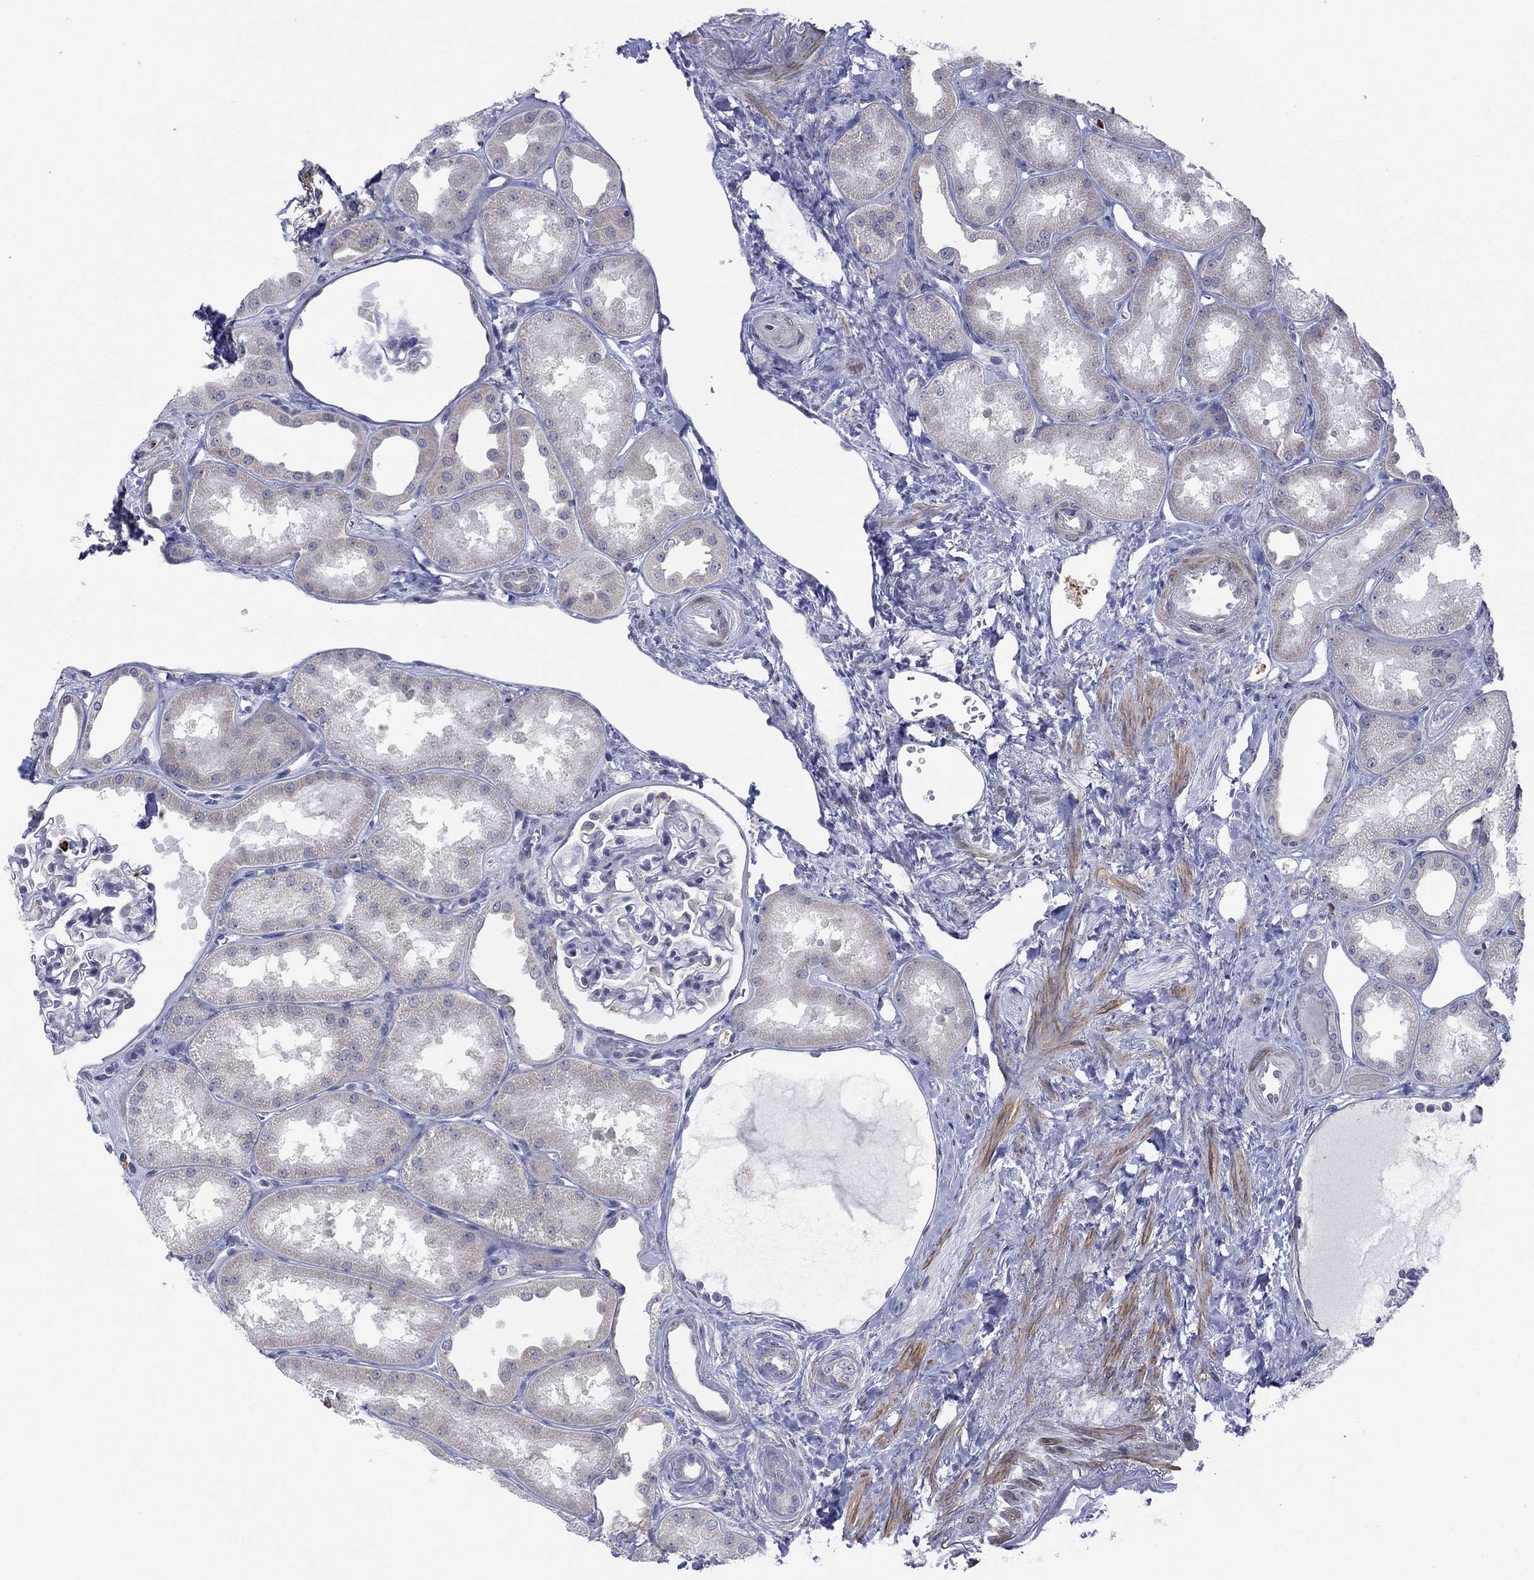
{"staining": {"intensity": "negative", "quantity": "none", "location": "none"}, "tissue": "kidney", "cell_type": "Cells in glomeruli", "image_type": "normal", "snomed": [{"axis": "morphology", "description": "Normal tissue, NOS"}, {"axis": "topography", "description": "Kidney"}], "caption": "Immunohistochemical staining of unremarkable kidney exhibits no significant positivity in cells in glomeruli.", "gene": "MTRFR", "patient": {"sex": "male", "age": 61}}